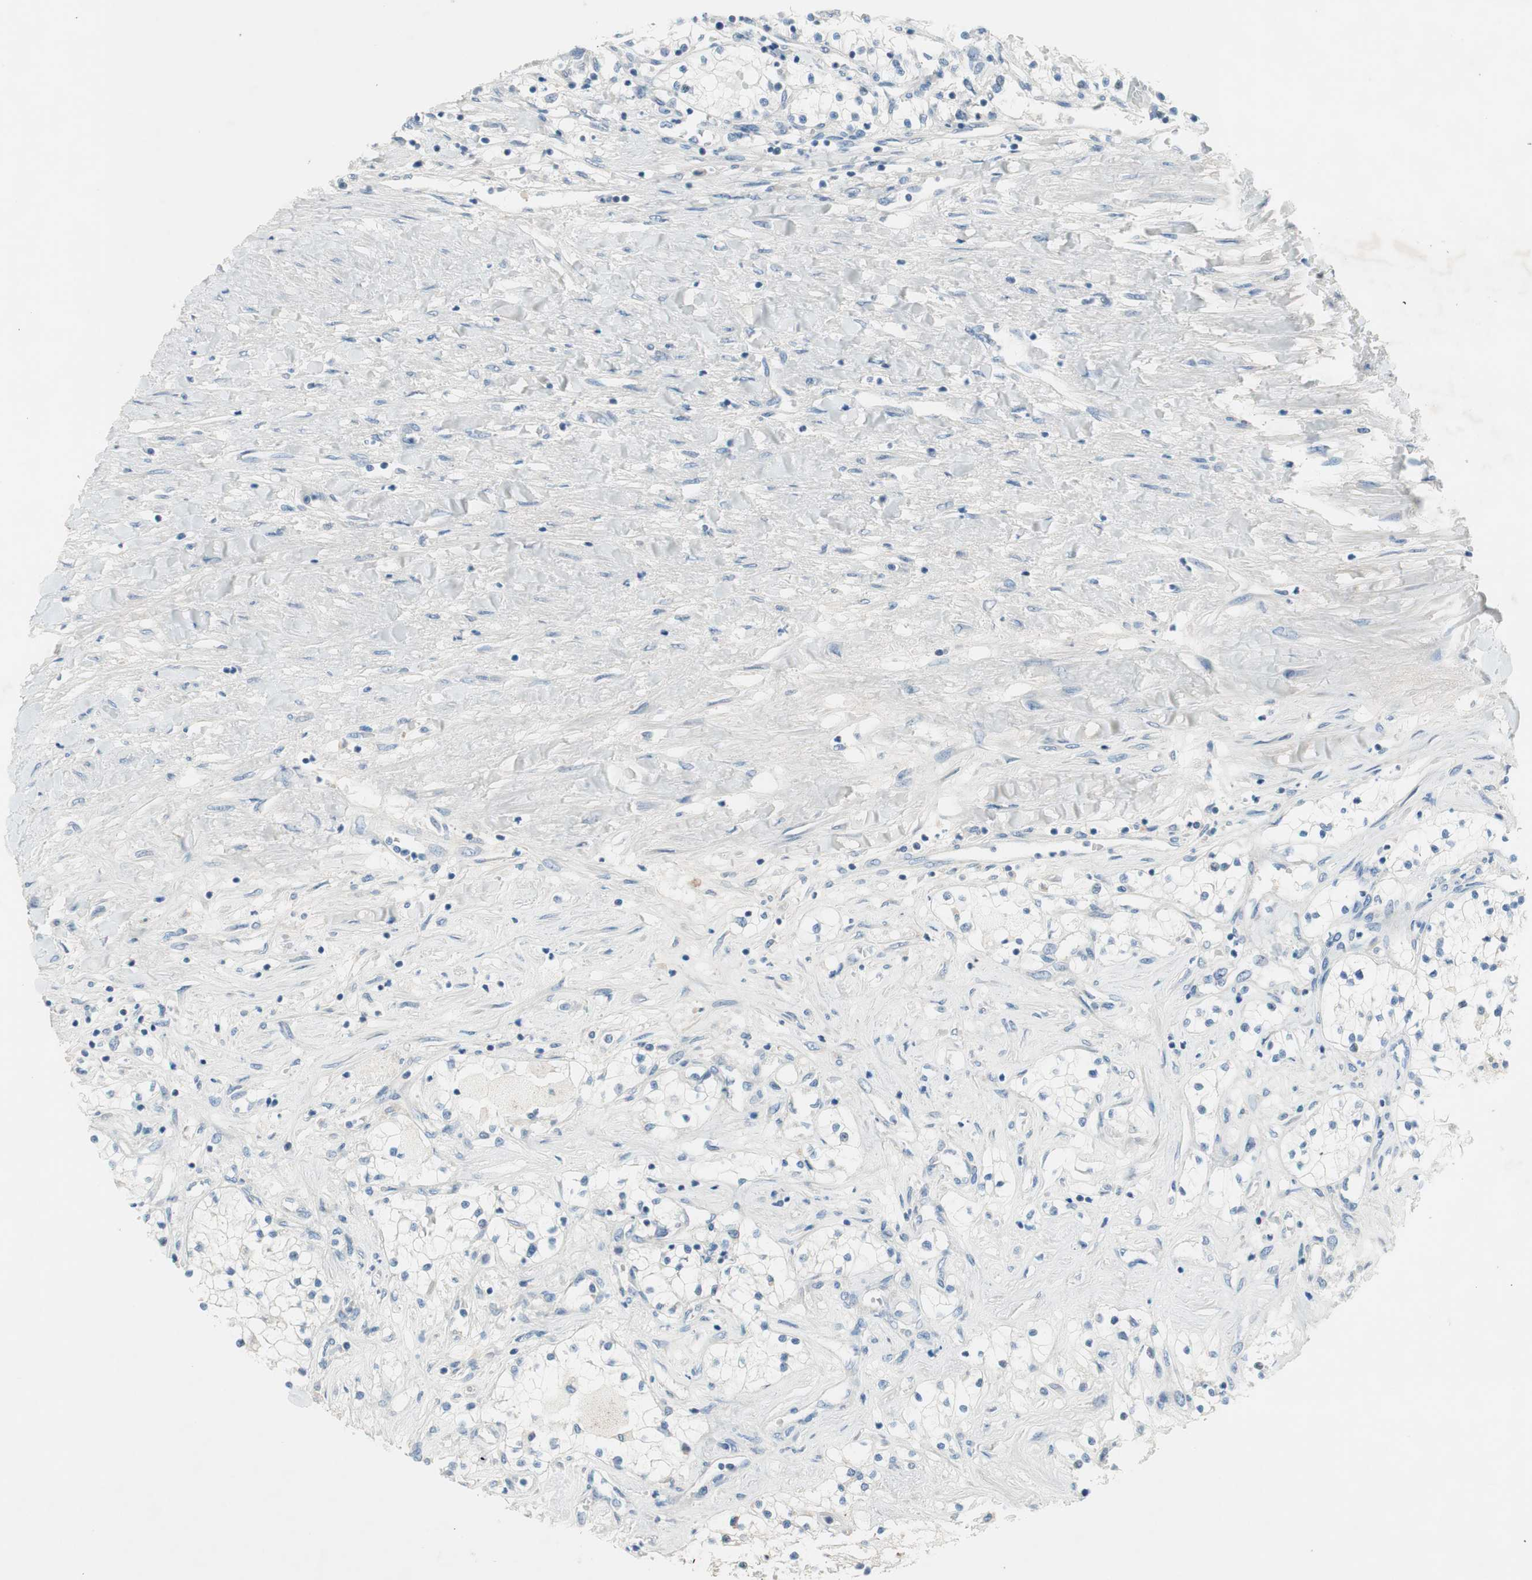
{"staining": {"intensity": "negative", "quantity": "none", "location": "none"}, "tissue": "renal cancer", "cell_type": "Tumor cells", "image_type": "cancer", "snomed": [{"axis": "morphology", "description": "Adenocarcinoma, NOS"}, {"axis": "topography", "description": "Kidney"}], "caption": "Tumor cells show no significant positivity in renal adenocarcinoma.", "gene": "PRRG4", "patient": {"sex": "male", "age": 68}}